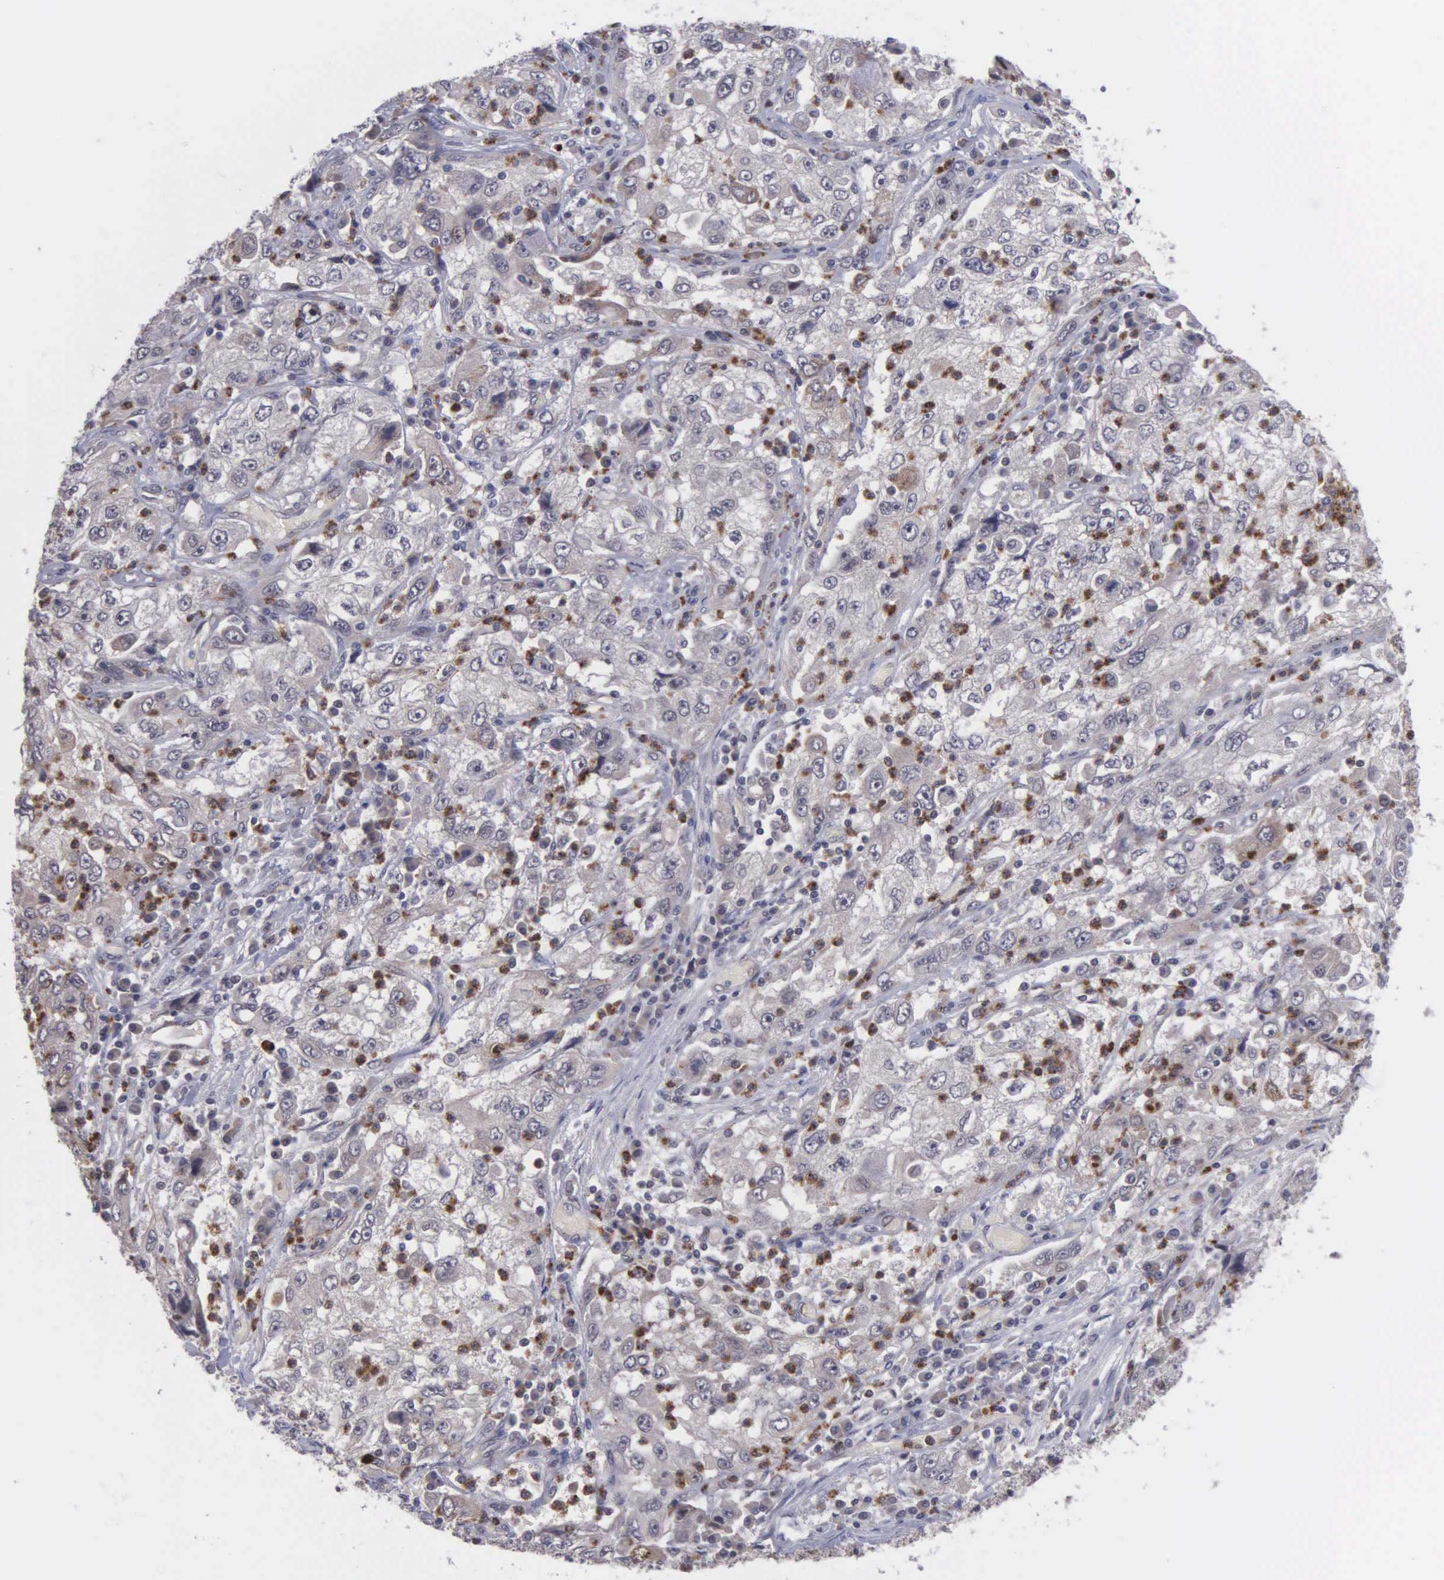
{"staining": {"intensity": "weak", "quantity": "25%-75%", "location": "cytoplasmic/membranous"}, "tissue": "cervical cancer", "cell_type": "Tumor cells", "image_type": "cancer", "snomed": [{"axis": "morphology", "description": "Squamous cell carcinoma, NOS"}, {"axis": "topography", "description": "Cervix"}], "caption": "Cervical cancer (squamous cell carcinoma) was stained to show a protein in brown. There is low levels of weak cytoplasmic/membranous positivity in about 25%-75% of tumor cells.", "gene": "MAP3K9", "patient": {"sex": "female", "age": 36}}